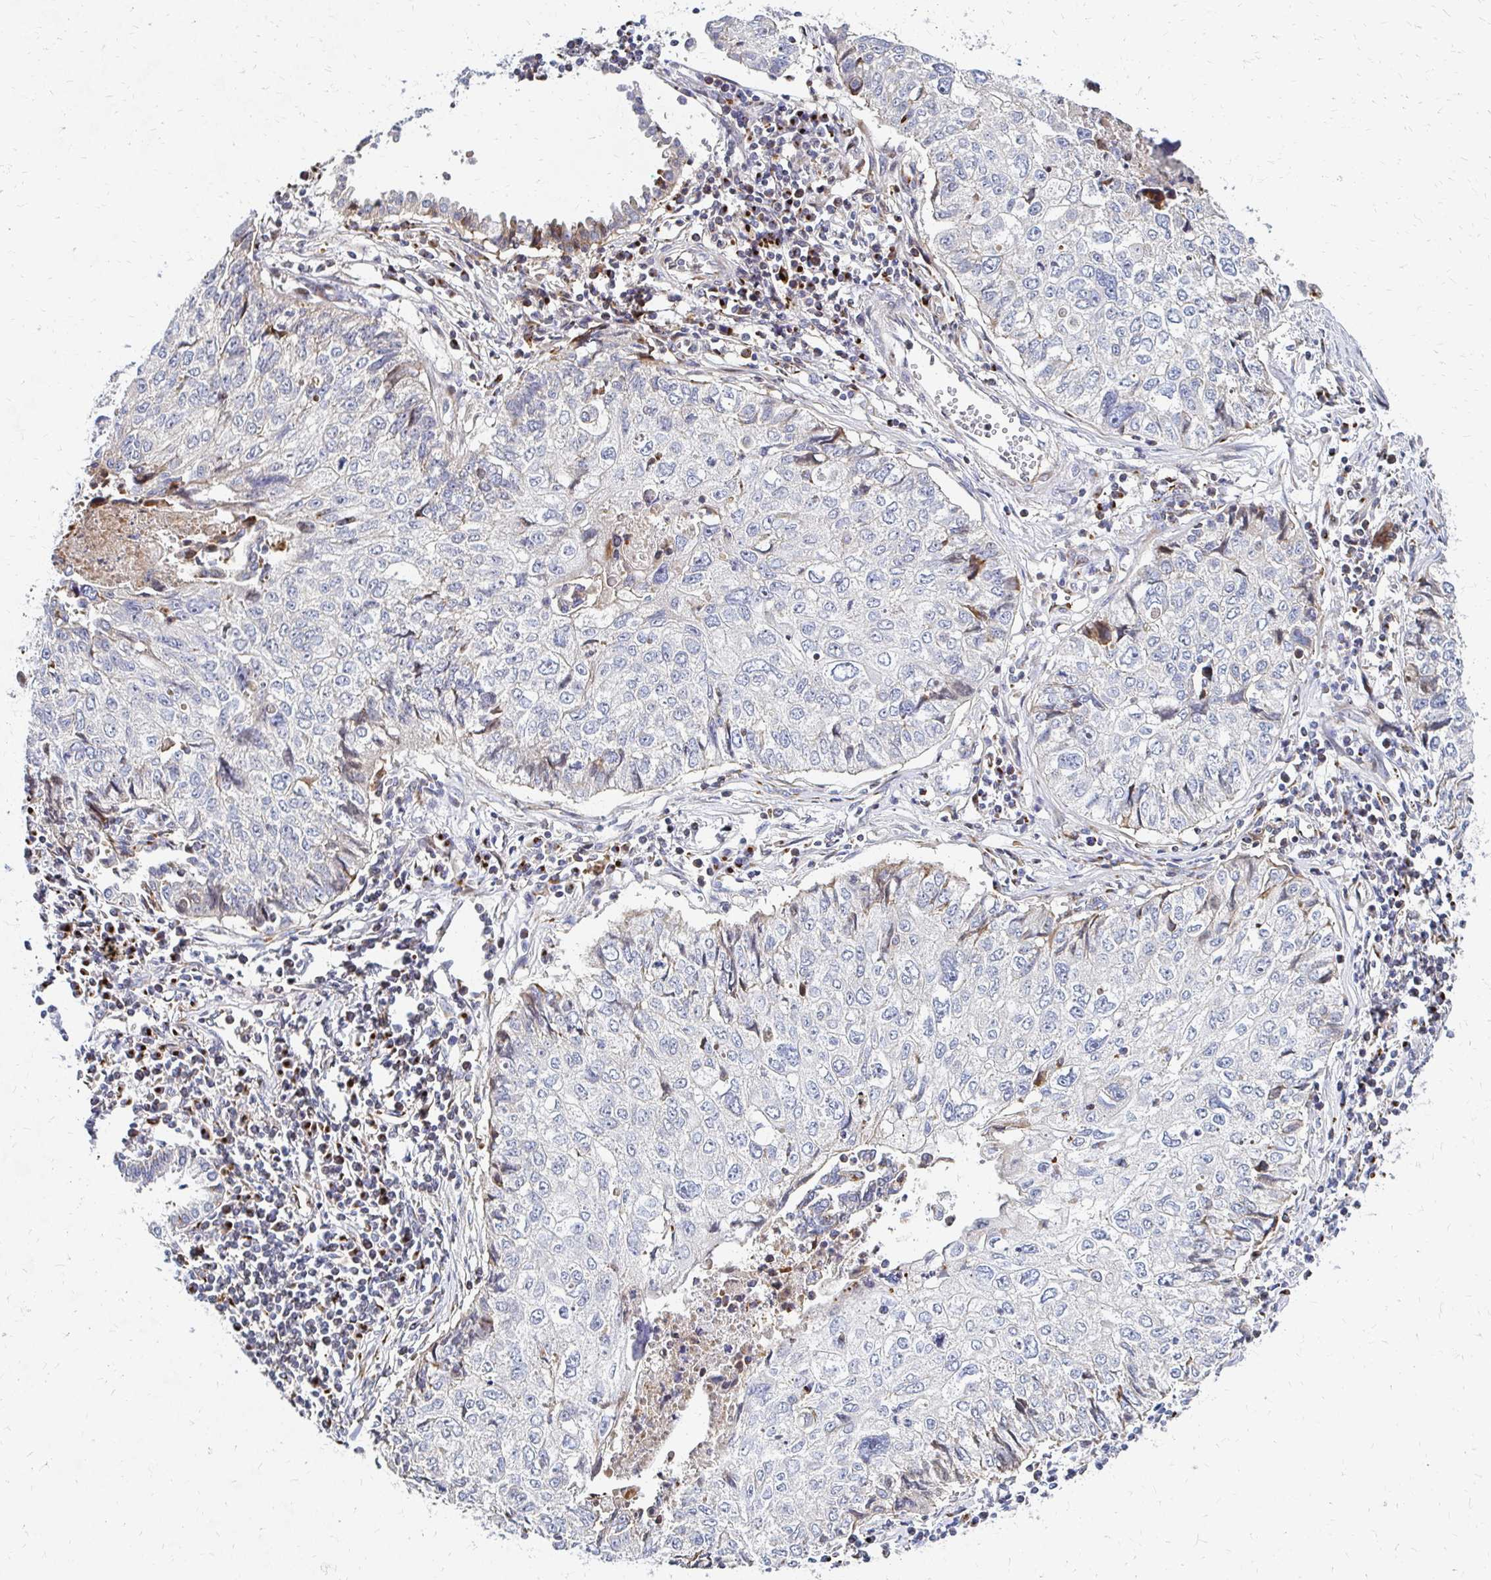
{"staining": {"intensity": "negative", "quantity": "none", "location": "none"}, "tissue": "lung cancer", "cell_type": "Tumor cells", "image_type": "cancer", "snomed": [{"axis": "morphology", "description": "Normal morphology"}, {"axis": "morphology", "description": "Aneuploidy"}, {"axis": "morphology", "description": "Squamous cell carcinoma, NOS"}, {"axis": "topography", "description": "Lymph node"}, {"axis": "topography", "description": "Lung"}], "caption": "This is an IHC micrograph of lung aneuploidy. There is no positivity in tumor cells.", "gene": "MAN1A1", "patient": {"sex": "female", "age": 76}}